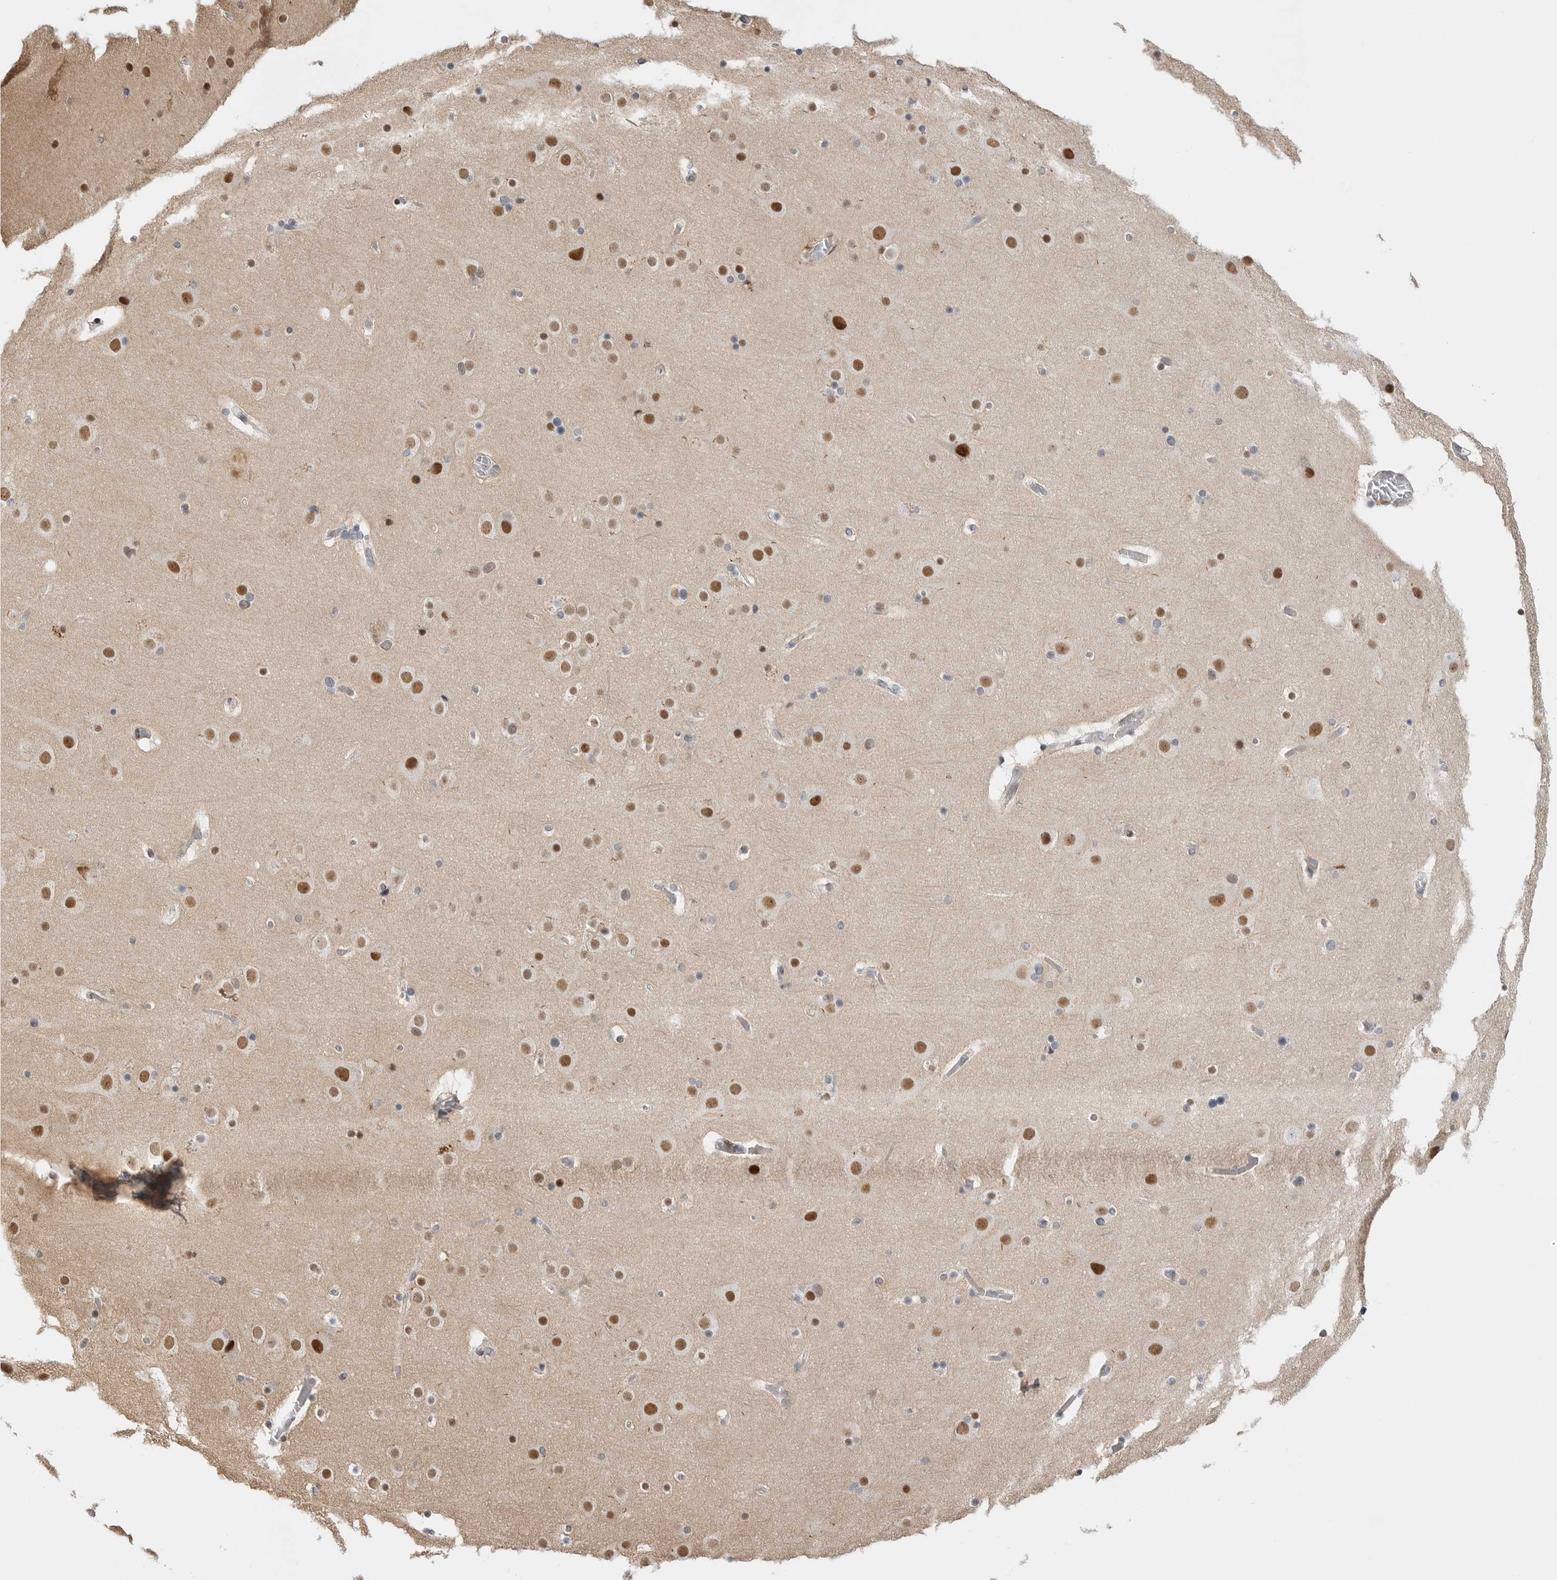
{"staining": {"intensity": "negative", "quantity": "none", "location": "none"}, "tissue": "cerebral cortex", "cell_type": "Endothelial cells", "image_type": "normal", "snomed": [{"axis": "morphology", "description": "Normal tissue, NOS"}, {"axis": "topography", "description": "Cerebral cortex"}], "caption": "Immunohistochemistry of unremarkable cerebral cortex reveals no positivity in endothelial cells.", "gene": "GGT6", "patient": {"sex": "male", "age": 57}}